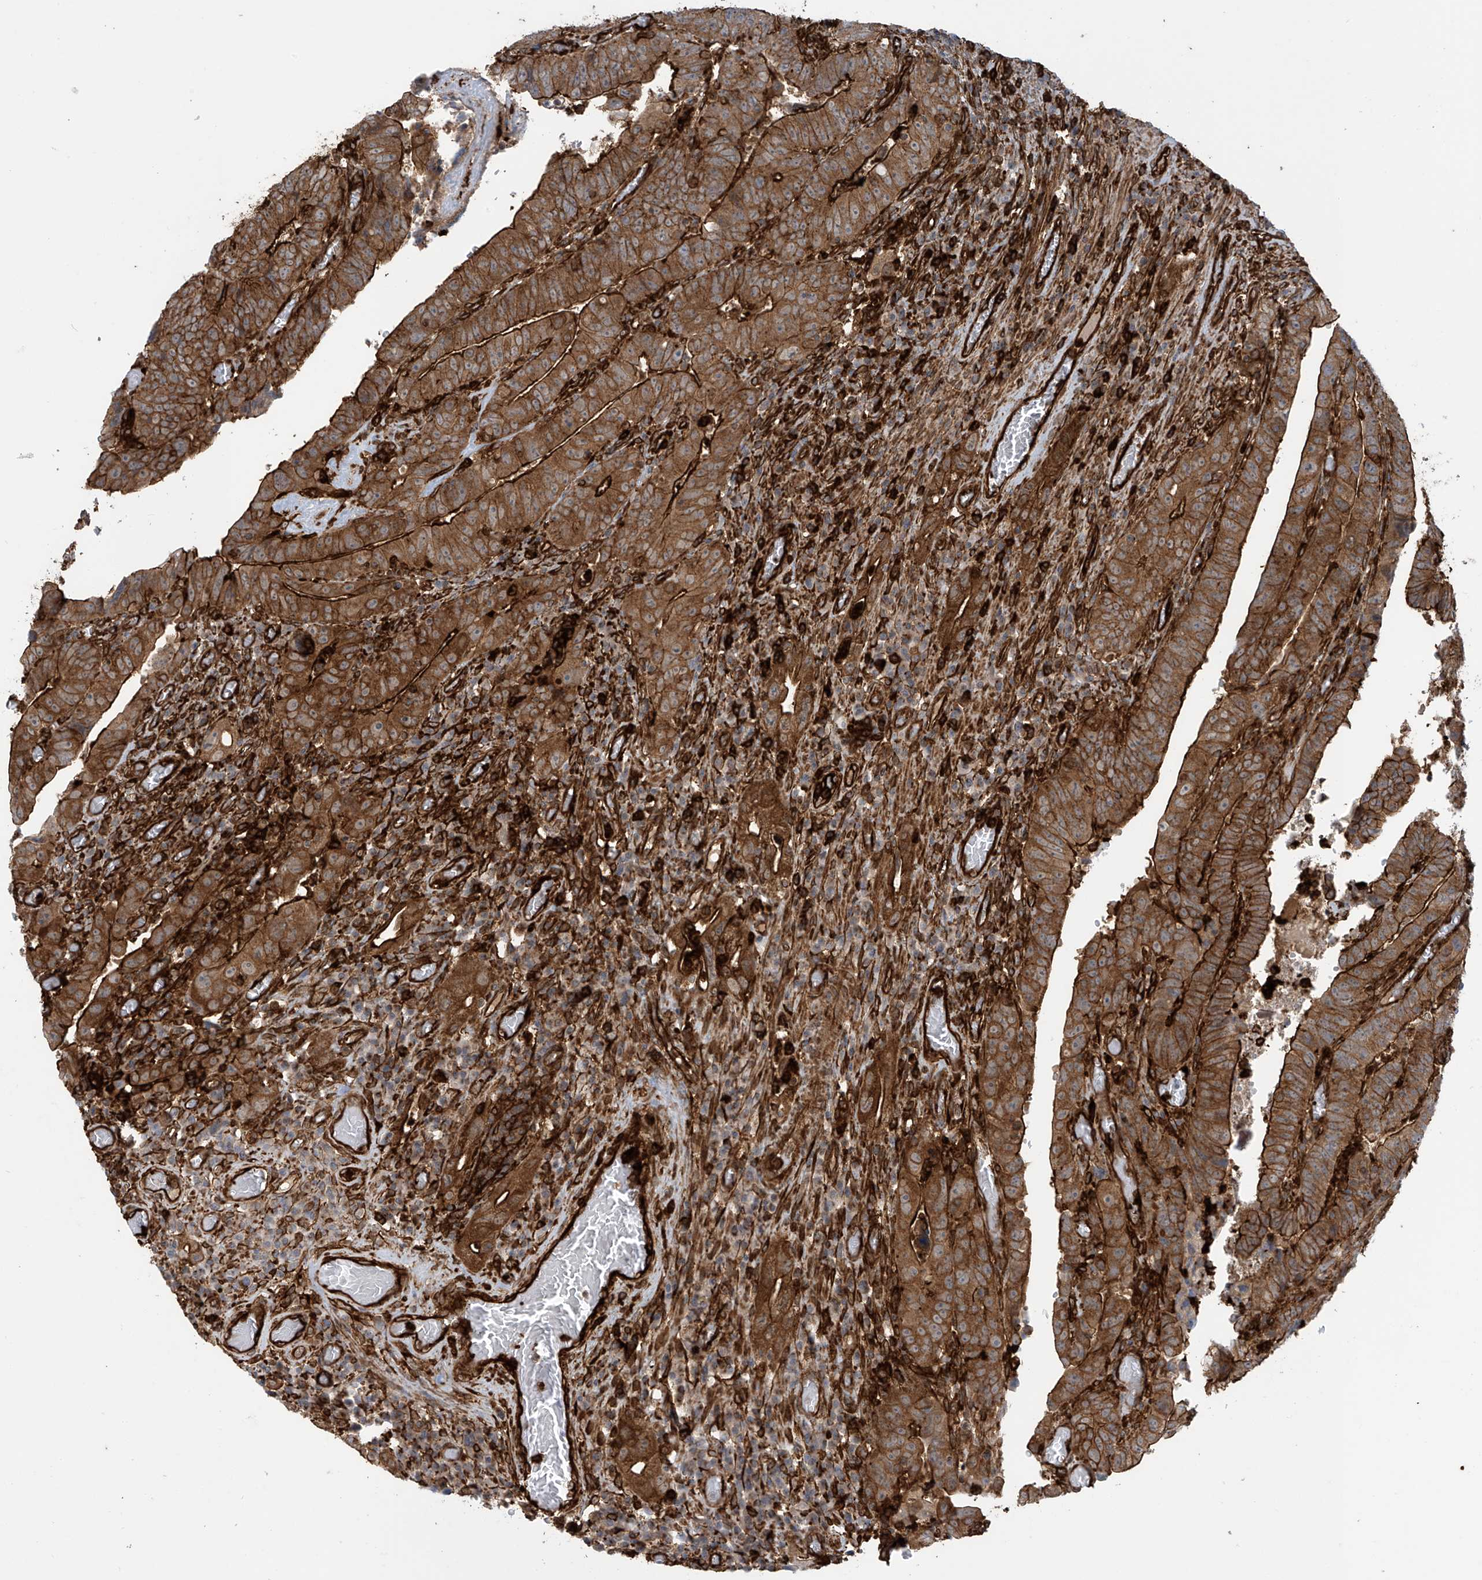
{"staining": {"intensity": "strong", "quantity": ">75%", "location": "cytoplasmic/membranous"}, "tissue": "colorectal cancer", "cell_type": "Tumor cells", "image_type": "cancer", "snomed": [{"axis": "morphology", "description": "Normal tissue, NOS"}, {"axis": "morphology", "description": "Adenocarcinoma, NOS"}, {"axis": "topography", "description": "Rectum"}], "caption": "This image exhibits immunohistochemistry staining of human colorectal cancer, with high strong cytoplasmic/membranous expression in approximately >75% of tumor cells.", "gene": "SLC9A2", "patient": {"sex": "female", "age": 65}}